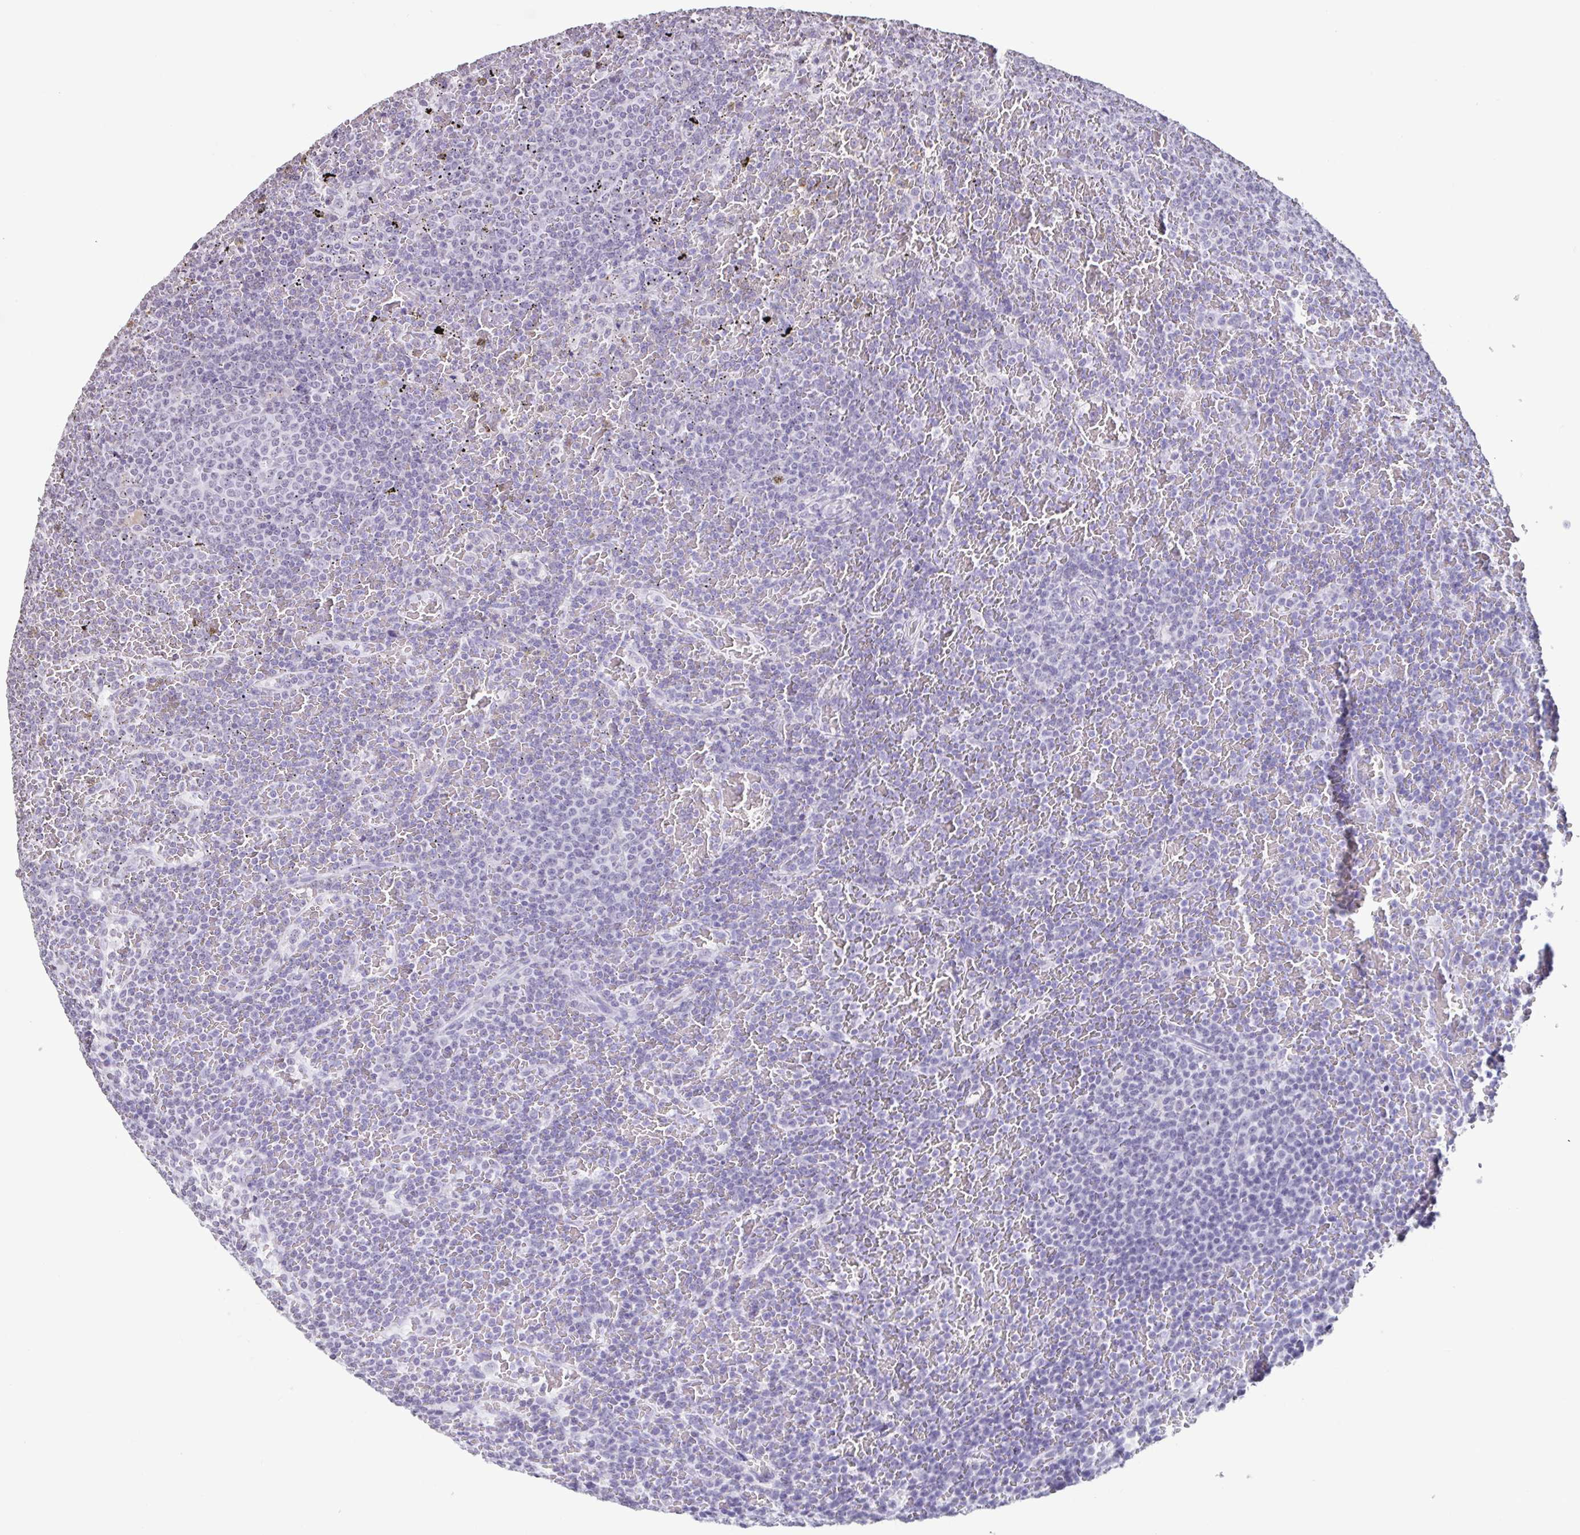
{"staining": {"intensity": "negative", "quantity": "none", "location": "none"}, "tissue": "lymphoma", "cell_type": "Tumor cells", "image_type": "cancer", "snomed": [{"axis": "morphology", "description": "Malignant lymphoma, non-Hodgkin's type, Low grade"}, {"axis": "topography", "description": "Spleen"}], "caption": "This is an immunohistochemistry (IHC) photomicrograph of human lymphoma. There is no expression in tumor cells.", "gene": "VCY1B", "patient": {"sex": "female", "age": 77}}